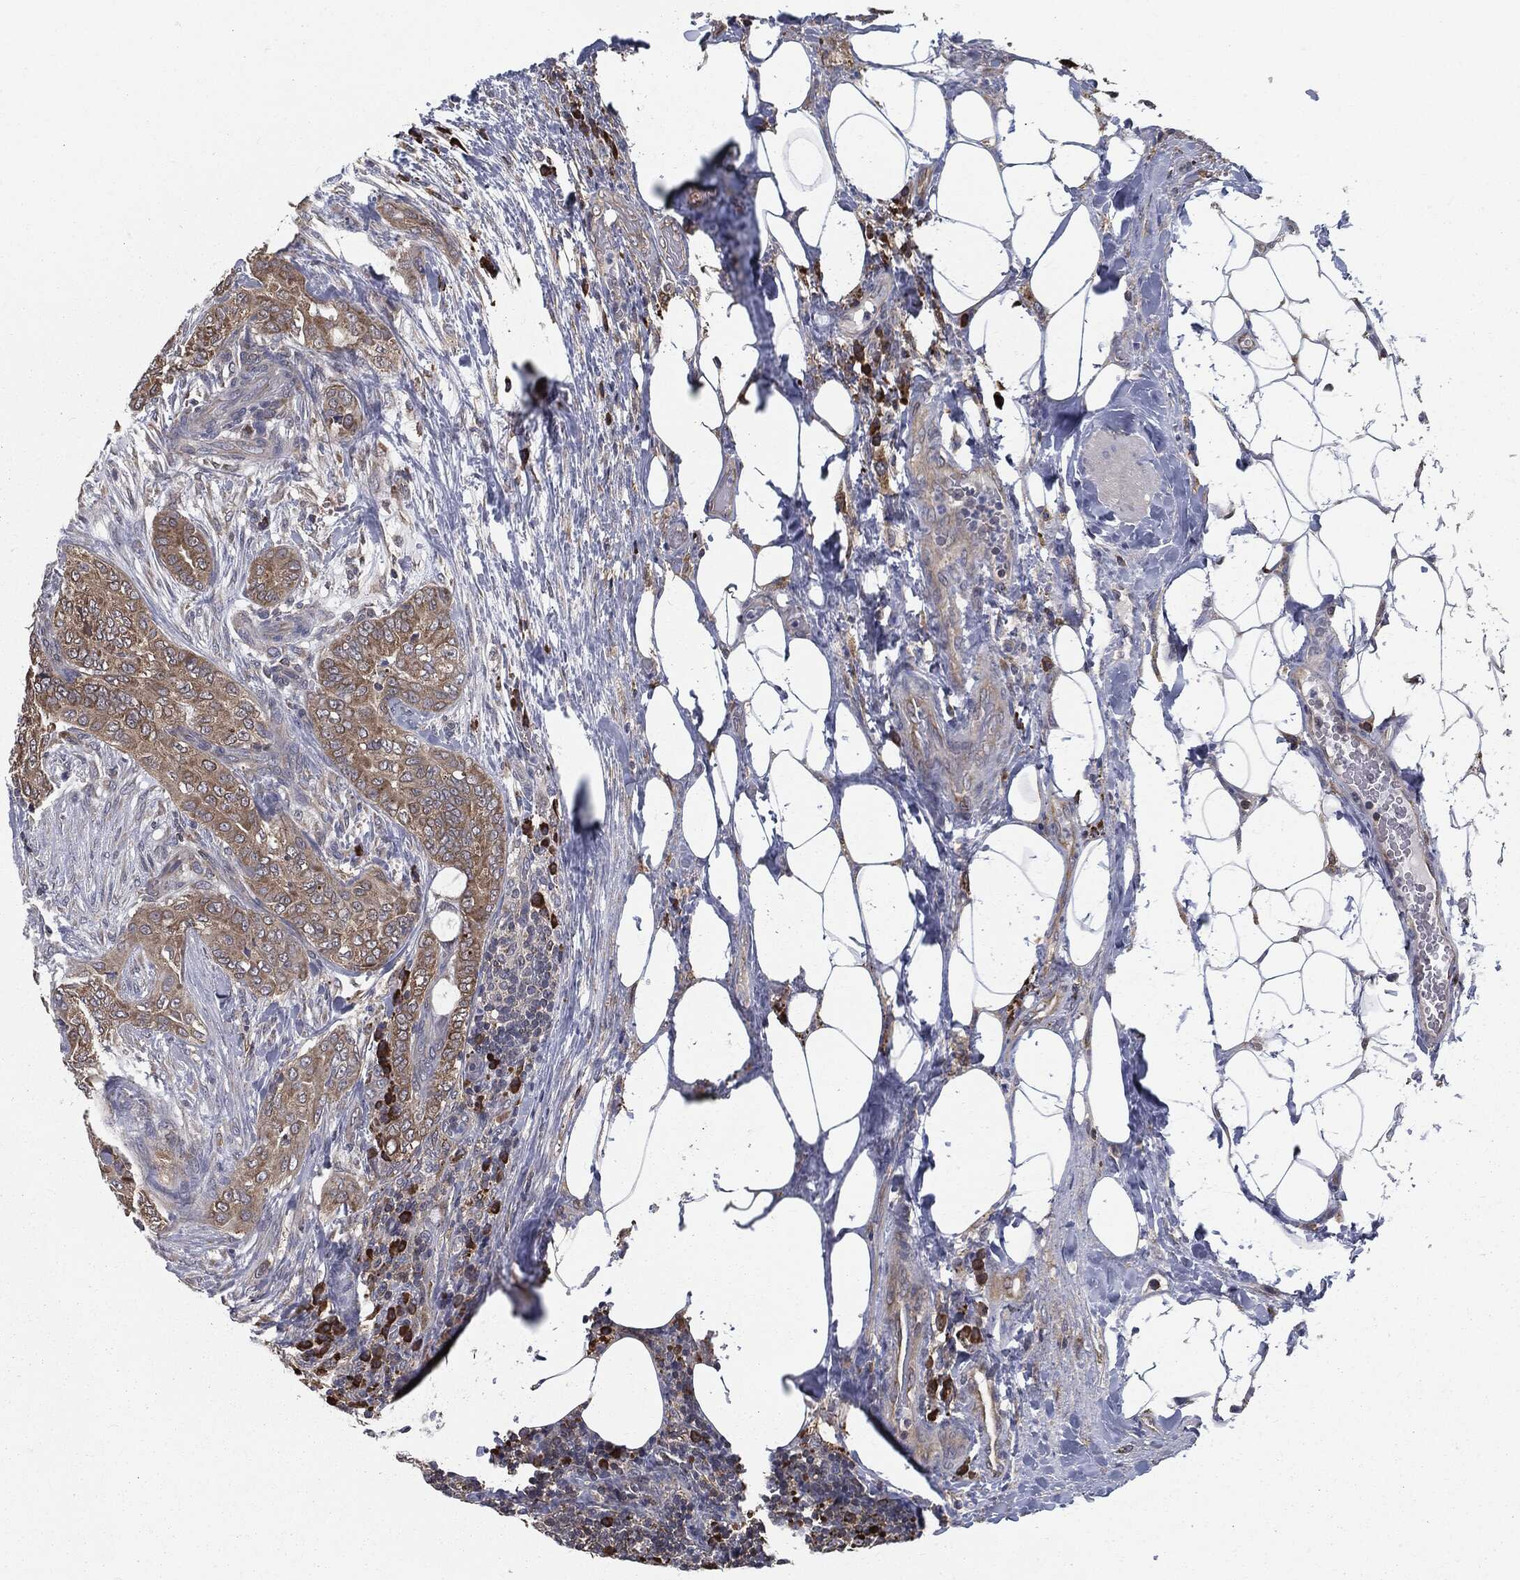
{"staining": {"intensity": "moderate", "quantity": ">75%", "location": "cytoplasmic/membranous"}, "tissue": "thyroid cancer", "cell_type": "Tumor cells", "image_type": "cancer", "snomed": [{"axis": "morphology", "description": "Papillary adenocarcinoma, NOS"}, {"axis": "topography", "description": "Thyroid gland"}], "caption": "DAB immunohistochemical staining of human papillary adenocarcinoma (thyroid) demonstrates moderate cytoplasmic/membranous protein staining in approximately >75% of tumor cells.", "gene": "PRDX4", "patient": {"sex": "male", "age": 61}}